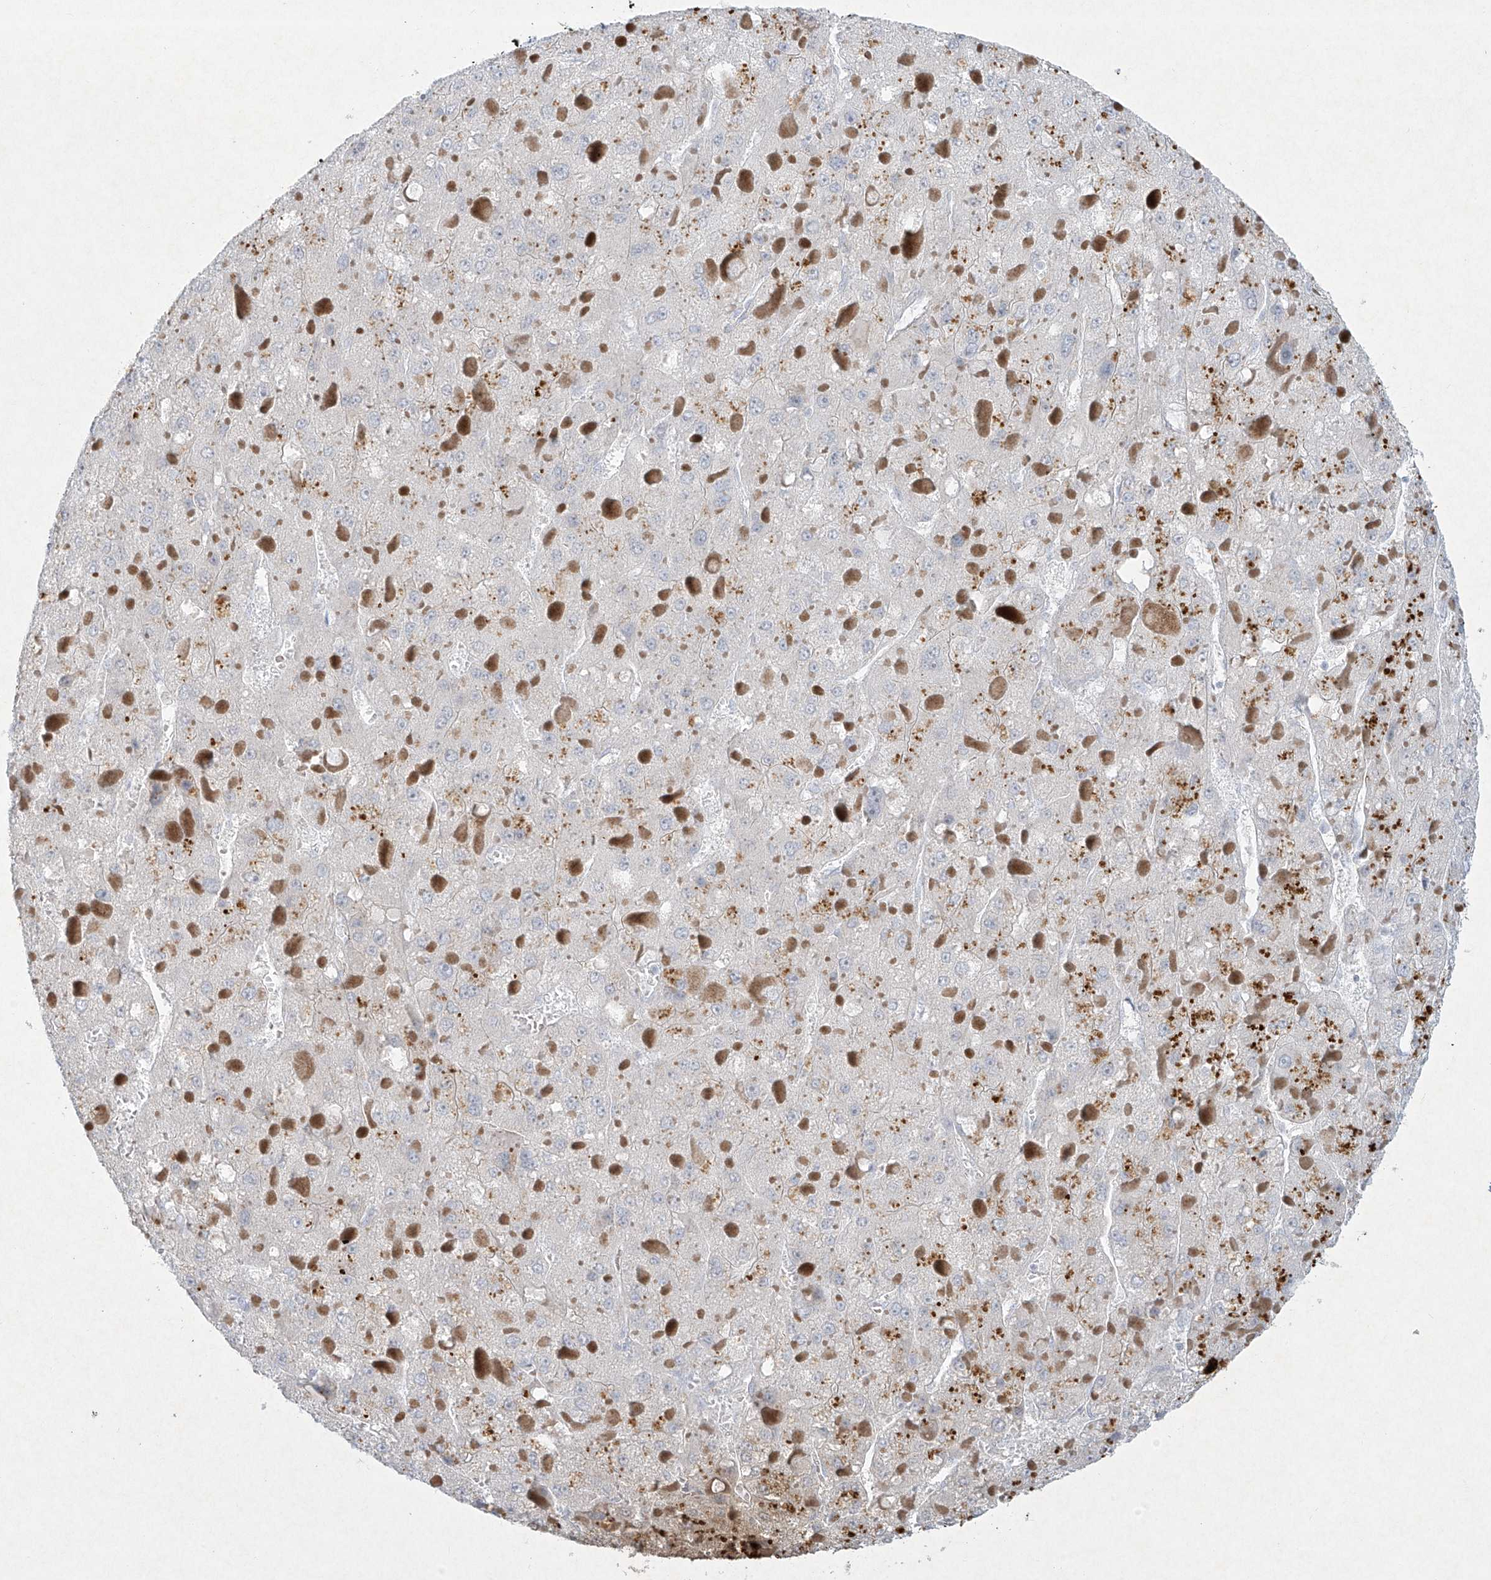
{"staining": {"intensity": "negative", "quantity": "none", "location": "none"}, "tissue": "liver cancer", "cell_type": "Tumor cells", "image_type": "cancer", "snomed": [{"axis": "morphology", "description": "Carcinoma, Hepatocellular, NOS"}, {"axis": "topography", "description": "Liver"}], "caption": "Immunohistochemistry (IHC) micrograph of neoplastic tissue: human liver cancer (hepatocellular carcinoma) stained with DAB (3,3'-diaminobenzidine) shows no significant protein positivity in tumor cells.", "gene": "PAX6", "patient": {"sex": "female", "age": 73}}